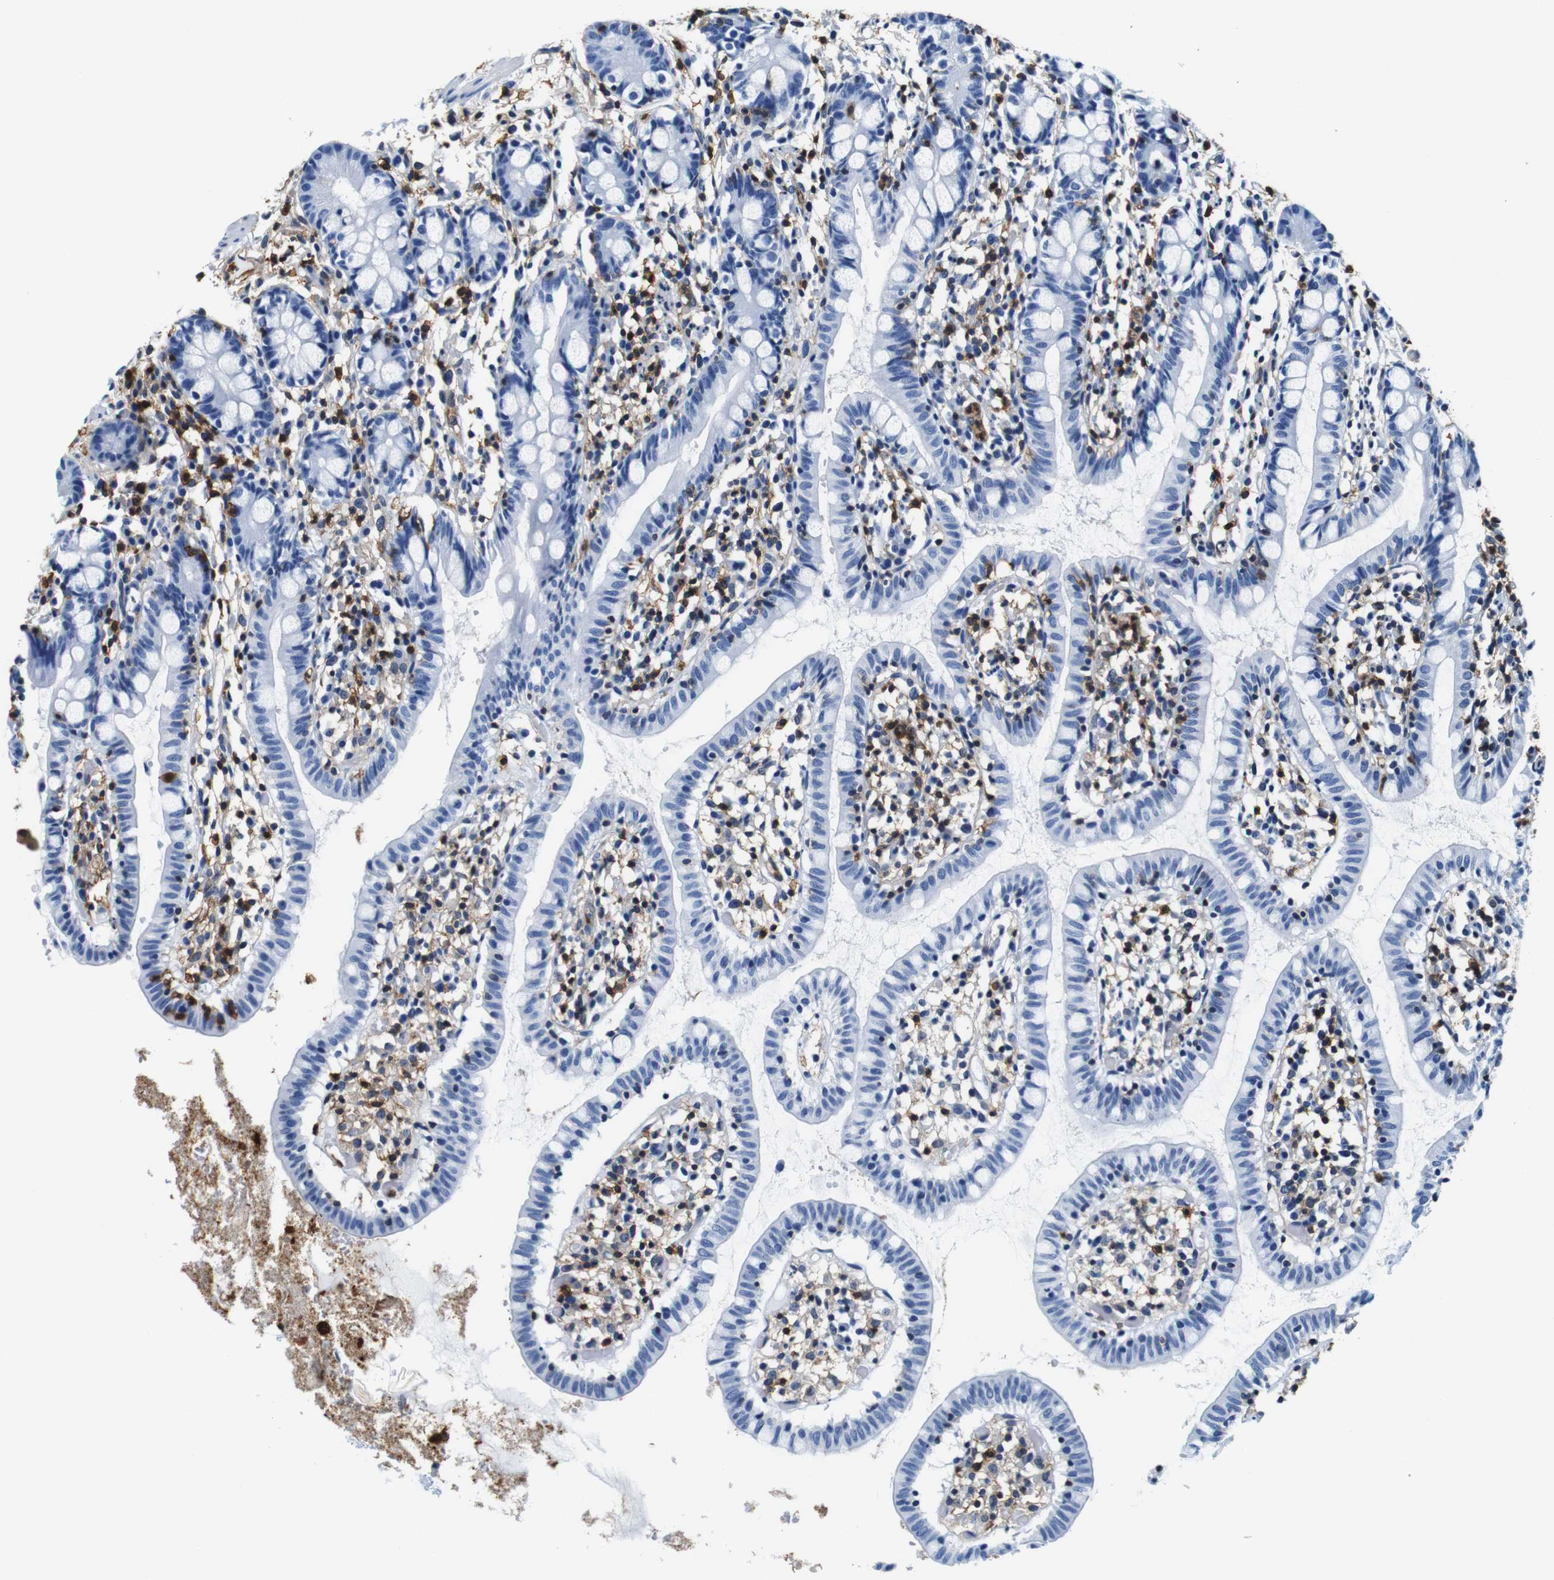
{"staining": {"intensity": "negative", "quantity": "none", "location": "none"}, "tissue": "small intestine", "cell_type": "Glandular cells", "image_type": "normal", "snomed": [{"axis": "morphology", "description": "Normal tissue, NOS"}, {"axis": "morphology", "description": "Cystadenocarcinoma, serous, Metastatic site"}, {"axis": "topography", "description": "Small intestine"}], "caption": "Immunohistochemistry micrograph of unremarkable small intestine: human small intestine stained with DAB shows no significant protein staining in glandular cells.", "gene": "ANXA1", "patient": {"sex": "female", "age": 61}}